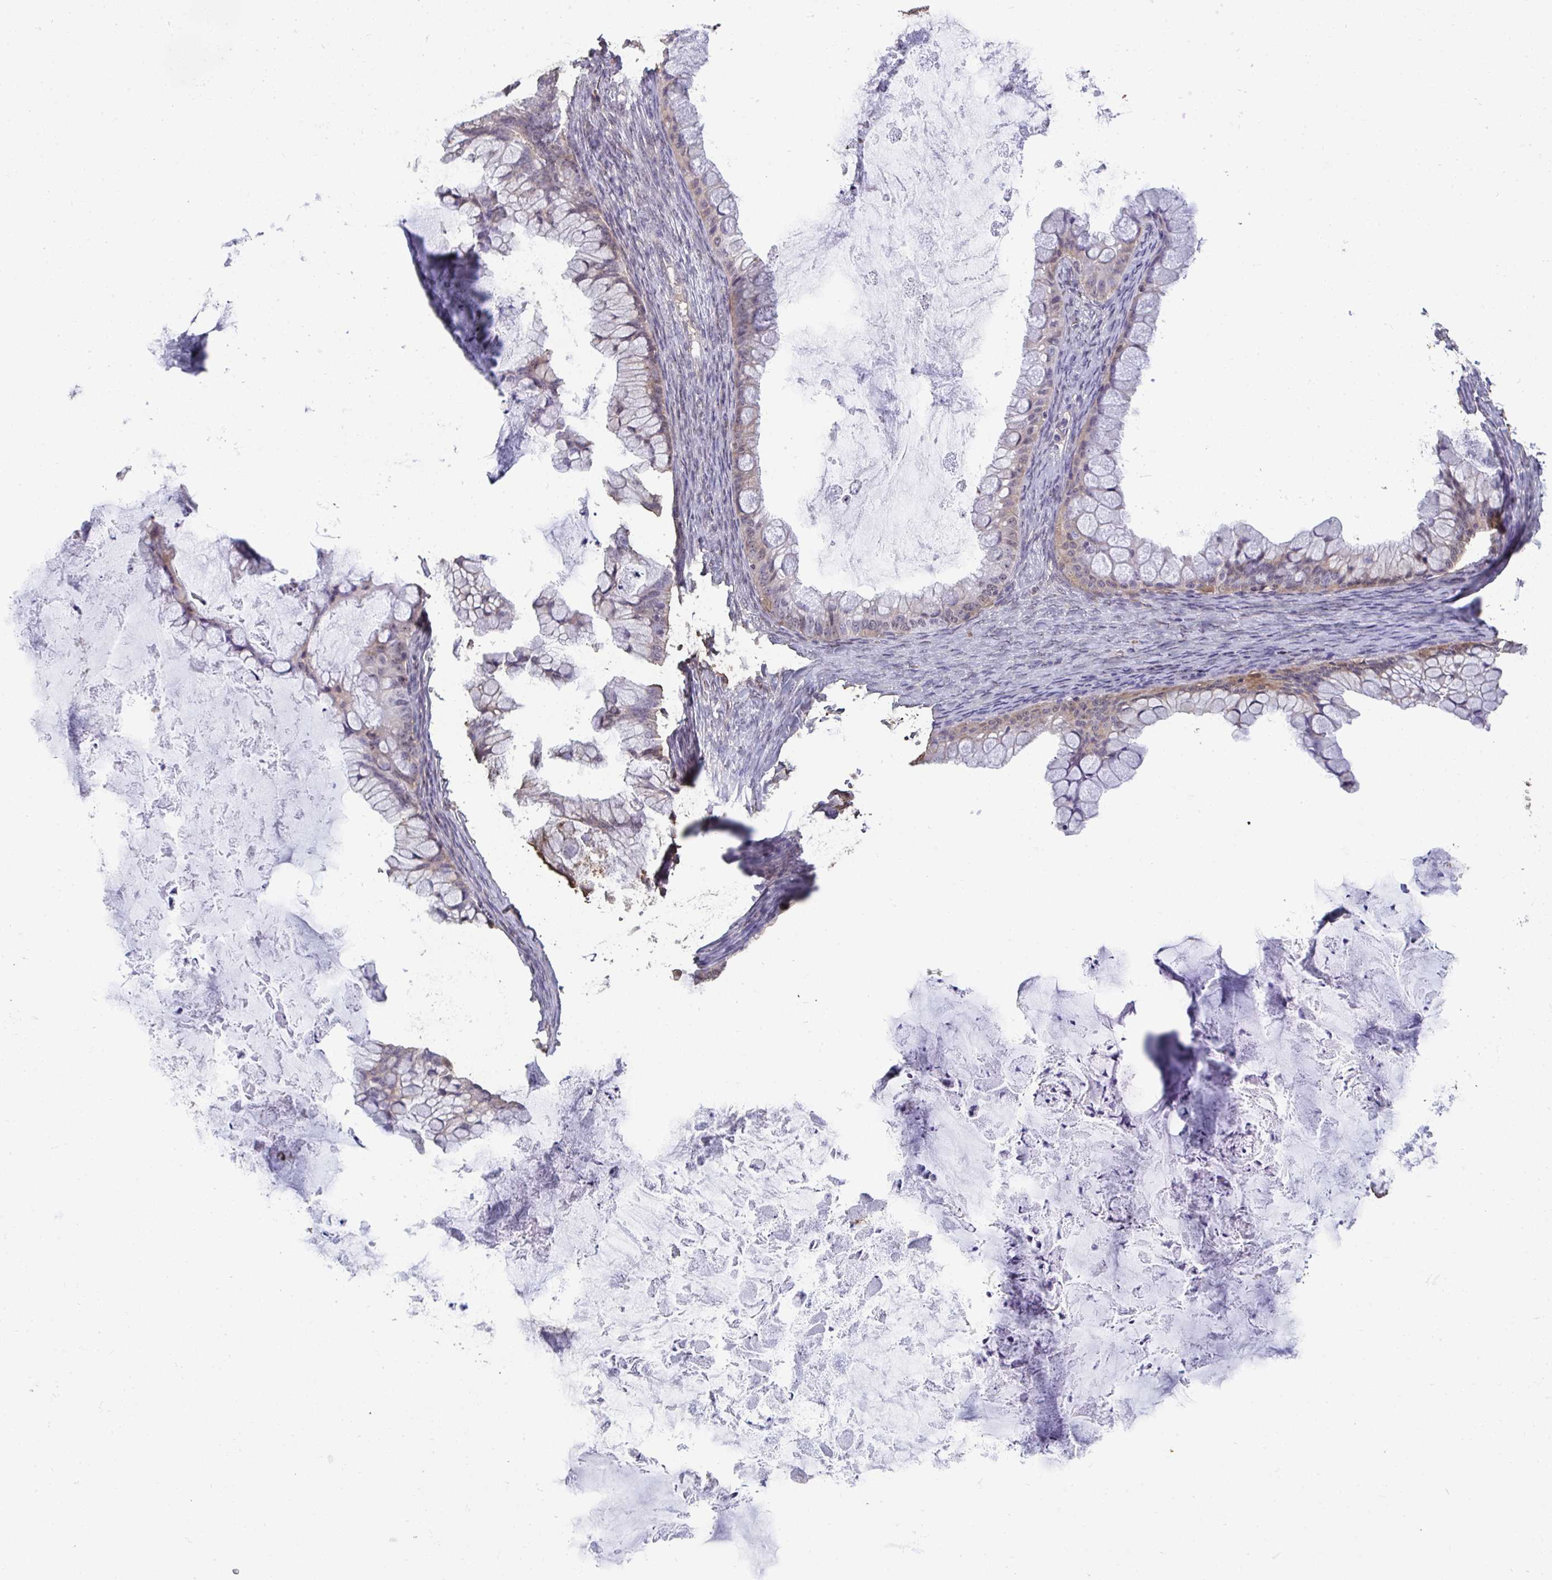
{"staining": {"intensity": "weak", "quantity": "25%-75%", "location": "cytoplasmic/membranous"}, "tissue": "ovarian cancer", "cell_type": "Tumor cells", "image_type": "cancer", "snomed": [{"axis": "morphology", "description": "Cystadenocarcinoma, mucinous, NOS"}, {"axis": "topography", "description": "Ovary"}], "caption": "Protein expression analysis of ovarian cancer exhibits weak cytoplasmic/membranous positivity in about 25%-75% of tumor cells. The staining was performed using DAB to visualize the protein expression in brown, while the nuclei were stained in blue with hematoxylin (Magnification: 20x).", "gene": "SENP3", "patient": {"sex": "female", "age": 35}}